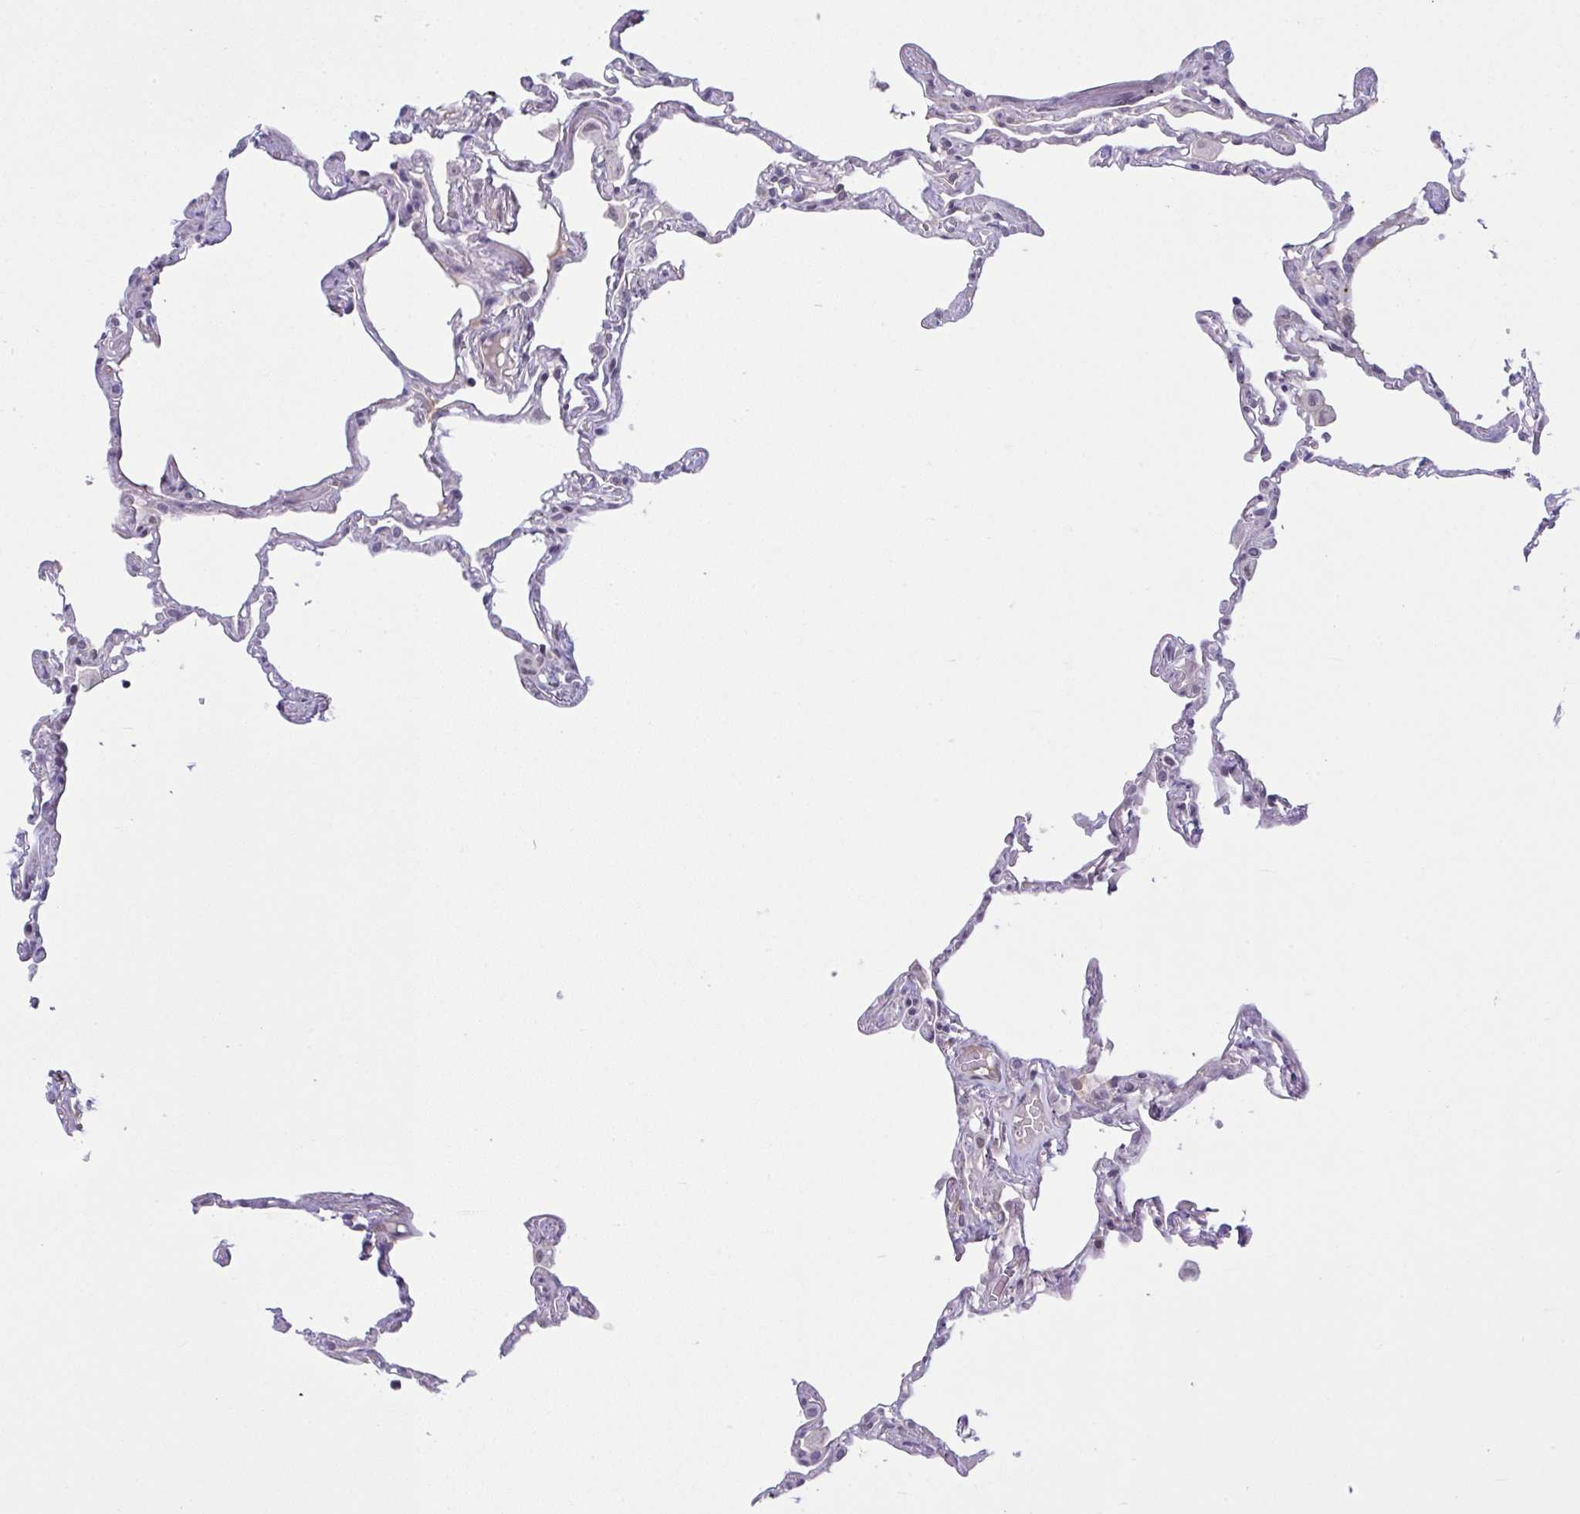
{"staining": {"intensity": "negative", "quantity": "none", "location": "none"}, "tissue": "lung", "cell_type": "Alveolar cells", "image_type": "normal", "snomed": [{"axis": "morphology", "description": "Normal tissue, NOS"}, {"axis": "topography", "description": "Lung"}], "caption": "Protein analysis of benign lung exhibits no significant staining in alveolar cells. (Stains: DAB (3,3'-diaminobenzidine) IHC with hematoxylin counter stain, Microscopy: brightfield microscopy at high magnification).", "gene": "TTC7B", "patient": {"sex": "female", "age": 67}}